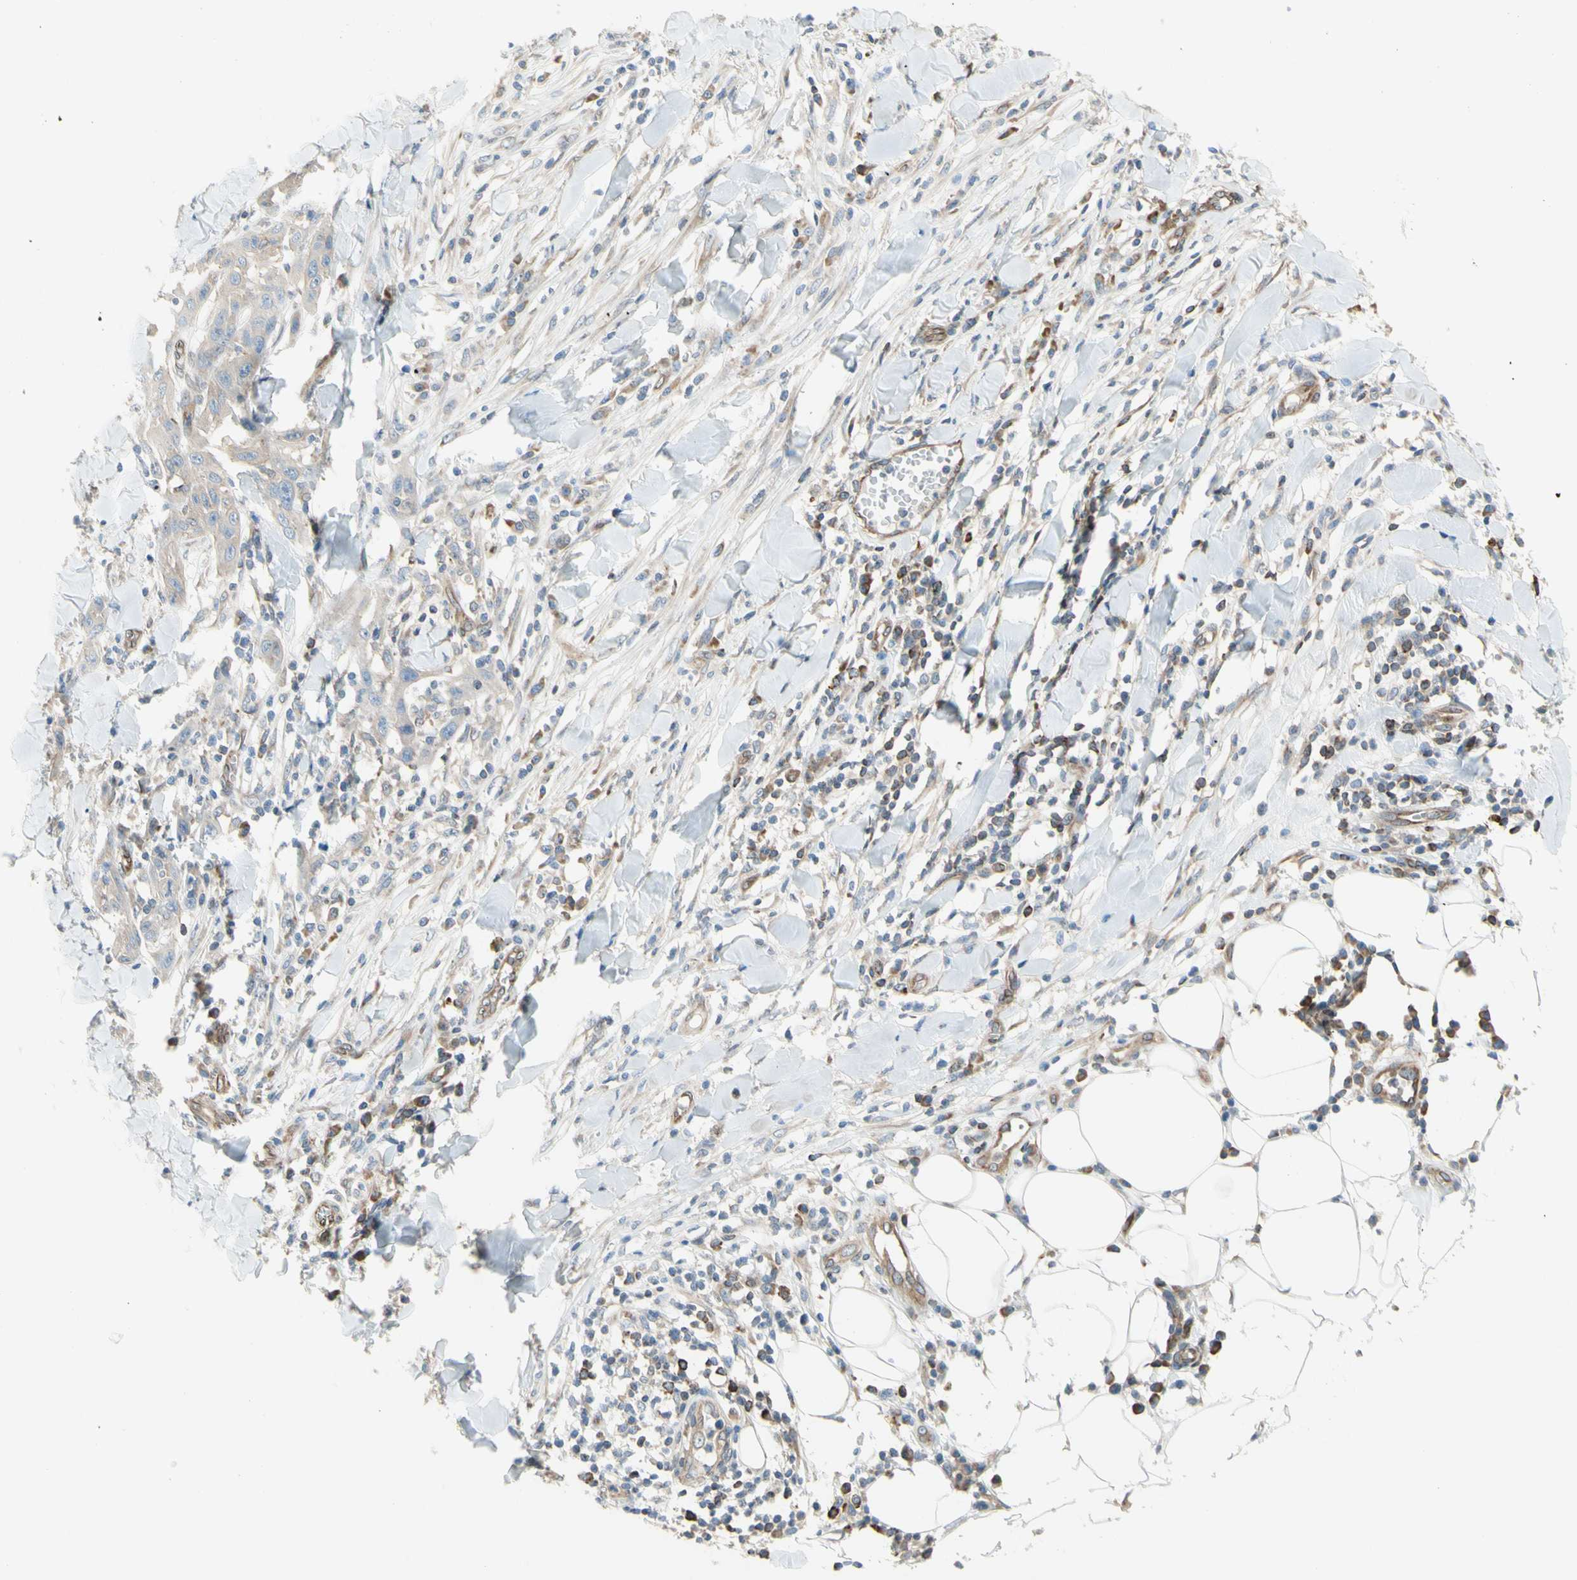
{"staining": {"intensity": "weak", "quantity": ">75%", "location": "cytoplasmic/membranous"}, "tissue": "skin cancer", "cell_type": "Tumor cells", "image_type": "cancer", "snomed": [{"axis": "morphology", "description": "Squamous cell carcinoma, NOS"}, {"axis": "topography", "description": "Skin"}], "caption": "Skin squamous cell carcinoma stained with a brown dye displays weak cytoplasmic/membranous positive positivity in approximately >75% of tumor cells.", "gene": "TRAF2", "patient": {"sex": "male", "age": 24}}